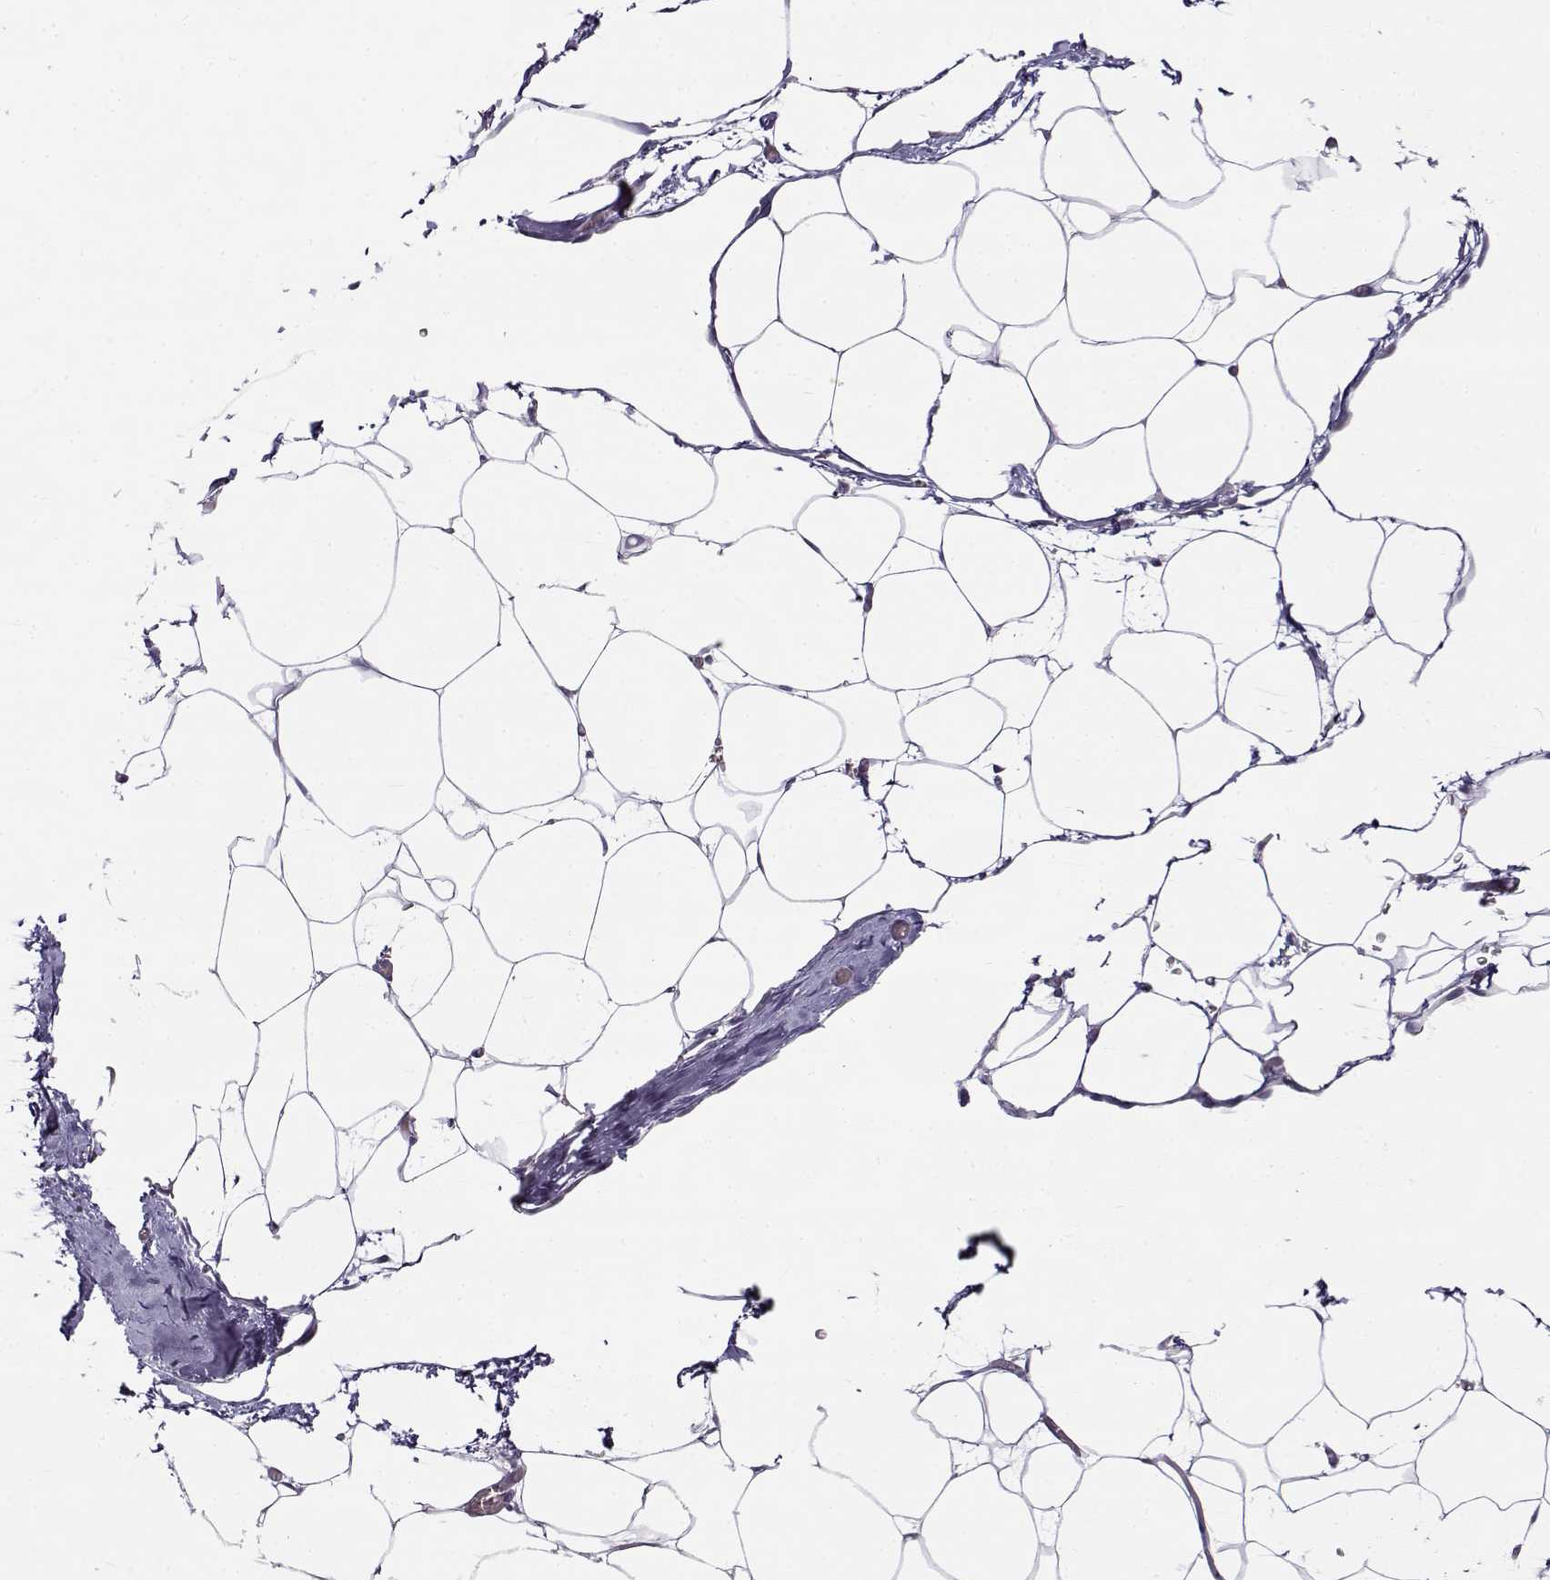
{"staining": {"intensity": "negative", "quantity": "none", "location": "none"}, "tissue": "adipose tissue", "cell_type": "Adipocytes", "image_type": "normal", "snomed": [{"axis": "morphology", "description": "Normal tissue, NOS"}, {"axis": "topography", "description": "Adipose tissue"}], "caption": "The histopathology image displays no staining of adipocytes in benign adipose tissue.", "gene": "BACH1", "patient": {"sex": "male", "age": 57}}